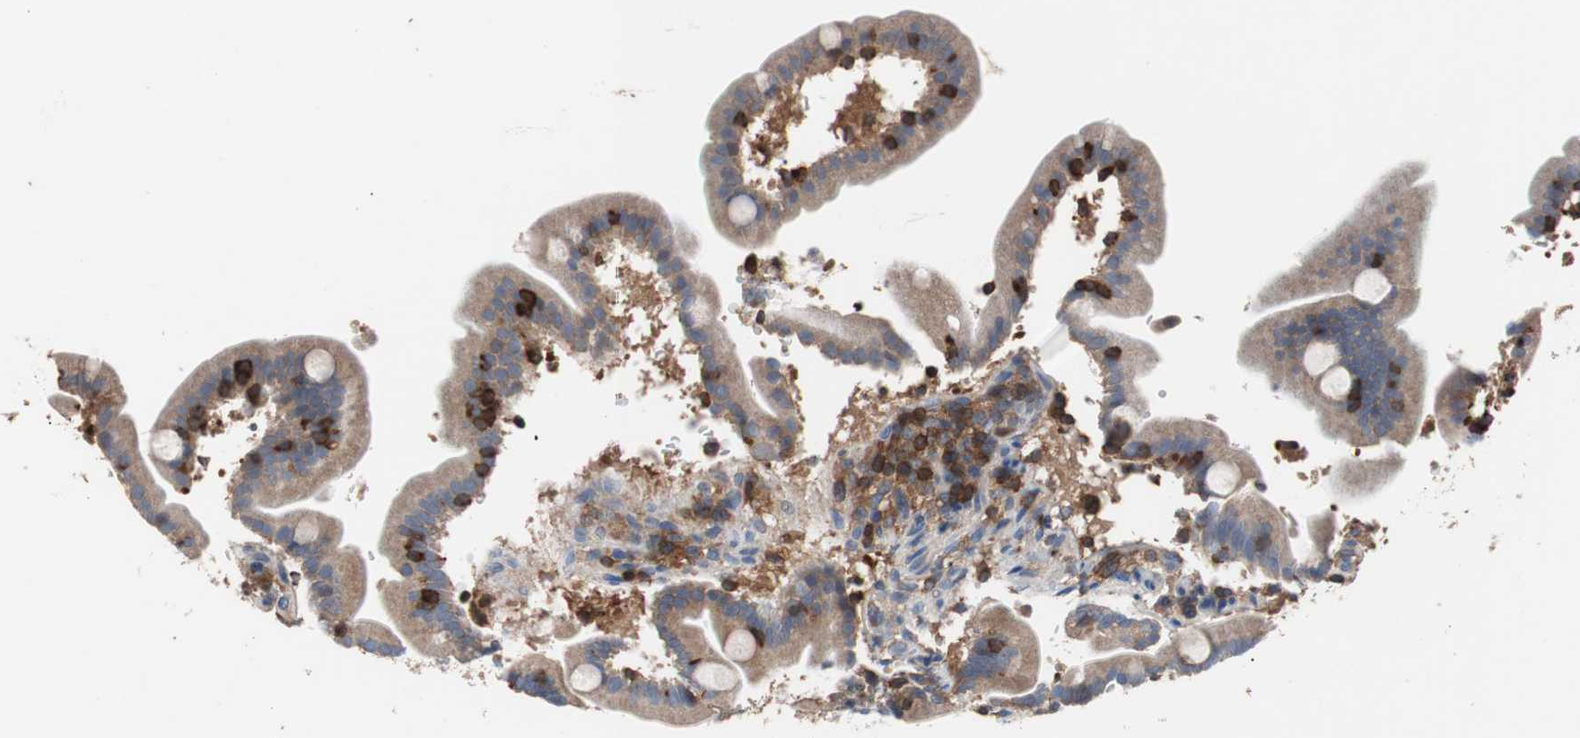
{"staining": {"intensity": "moderate", "quantity": ">75%", "location": "cytoplasmic/membranous"}, "tissue": "duodenum", "cell_type": "Glandular cells", "image_type": "normal", "snomed": [{"axis": "morphology", "description": "Normal tissue, NOS"}, {"axis": "topography", "description": "Duodenum"}], "caption": "Immunohistochemical staining of benign human duodenum demonstrates medium levels of moderate cytoplasmic/membranous positivity in approximately >75% of glandular cells.", "gene": "PIK3R1", "patient": {"sex": "male", "age": 54}}